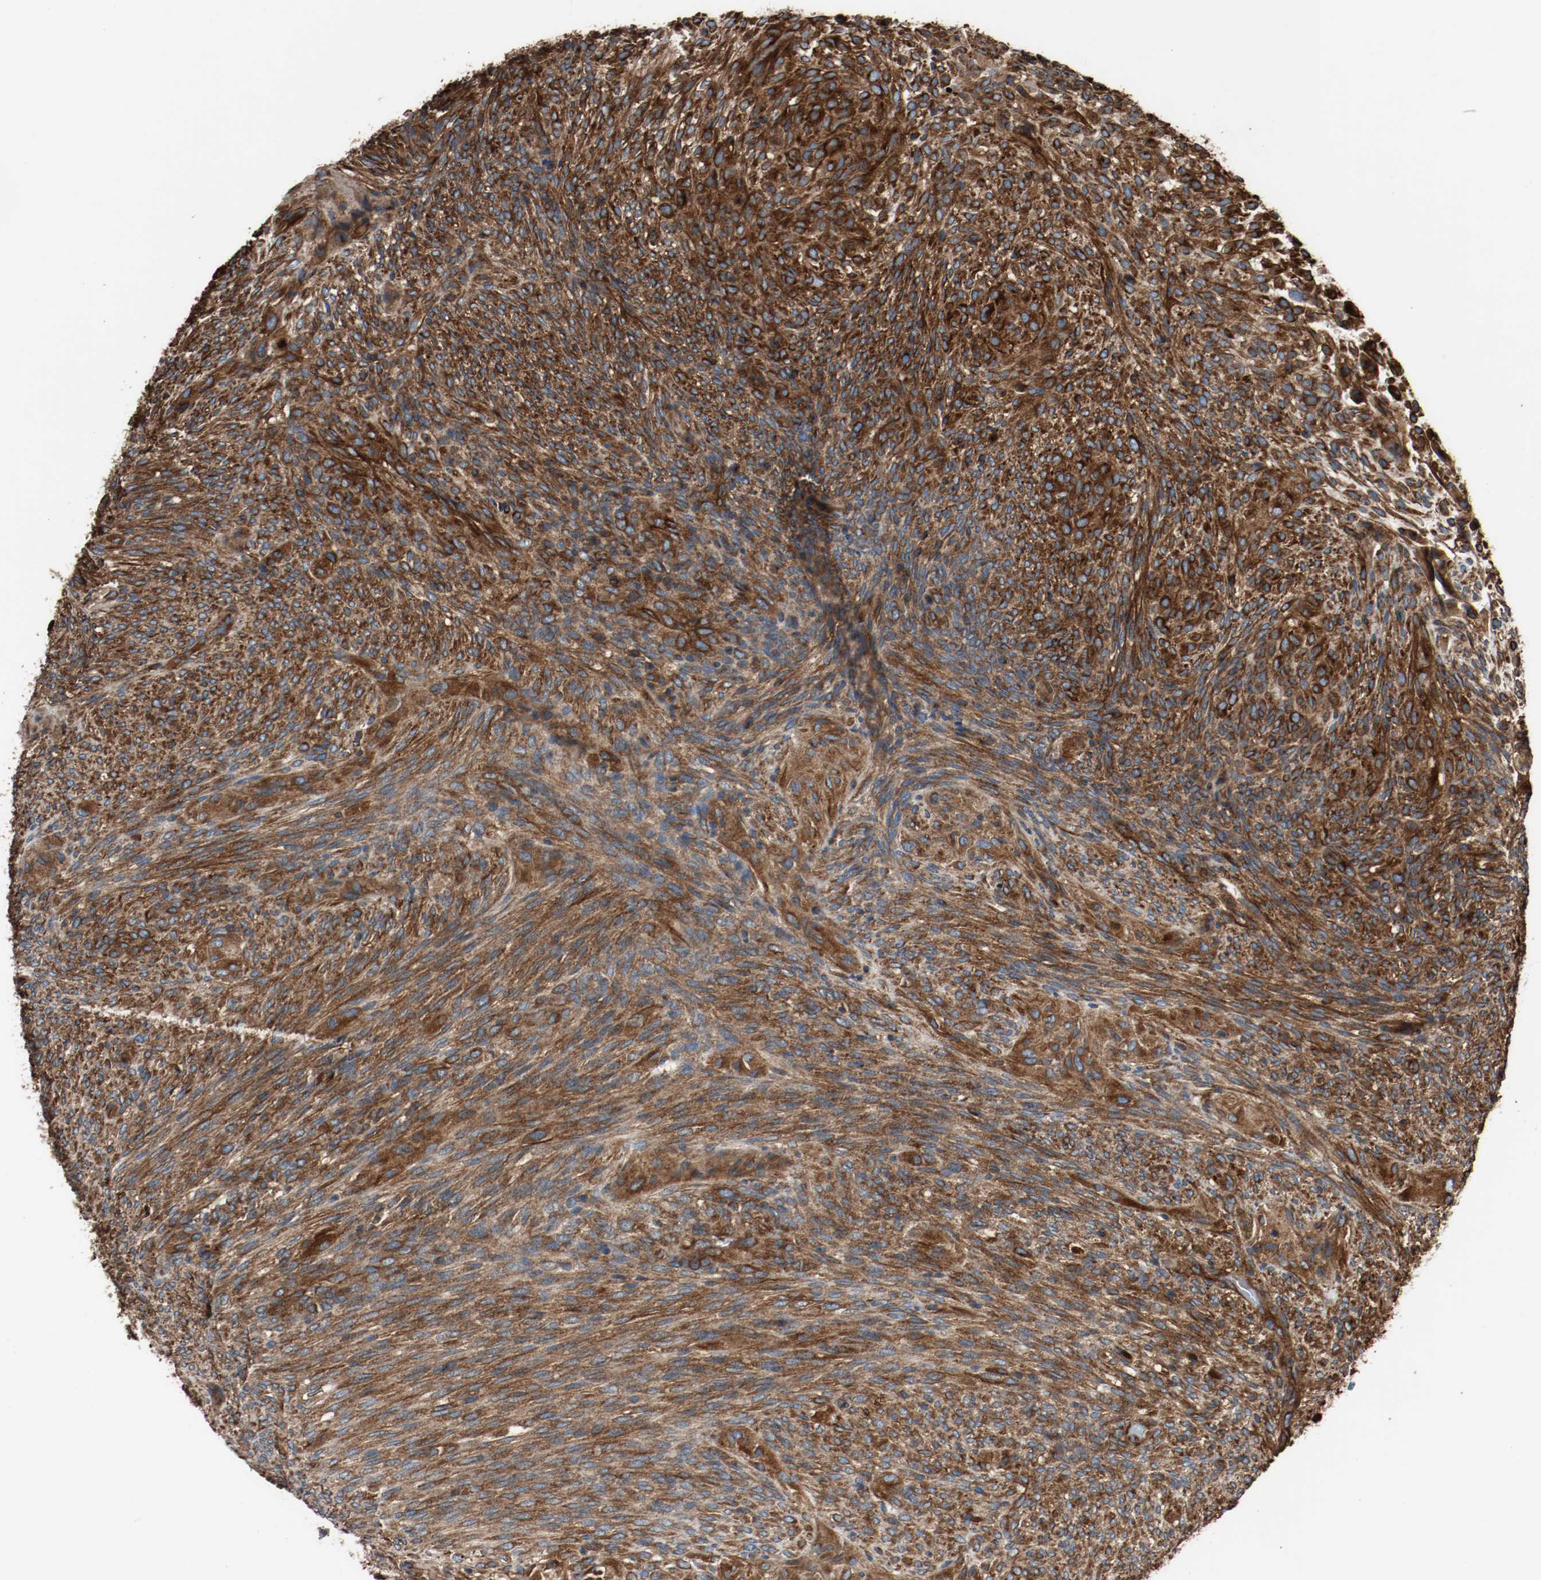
{"staining": {"intensity": "strong", "quantity": ">75%", "location": "cytoplasmic/membranous"}, "tissue": "glioma", "cell_type": "Tumor cells", "image_type": "cancer", "snomed": [{"axis": "morphology", "description": "Glioma, malignant, High grade"}, {"axis": "topography", "description": "Cerebral cortex"}], "caption": "Immunohistochemical staining of malignant glioma (high-grade) exhibits strong cytoplasmic/membranous protein expression in about >75% of tumor cells.", "gene": "TUBA3D", "patient": {"sex": "female", "age": 55}}